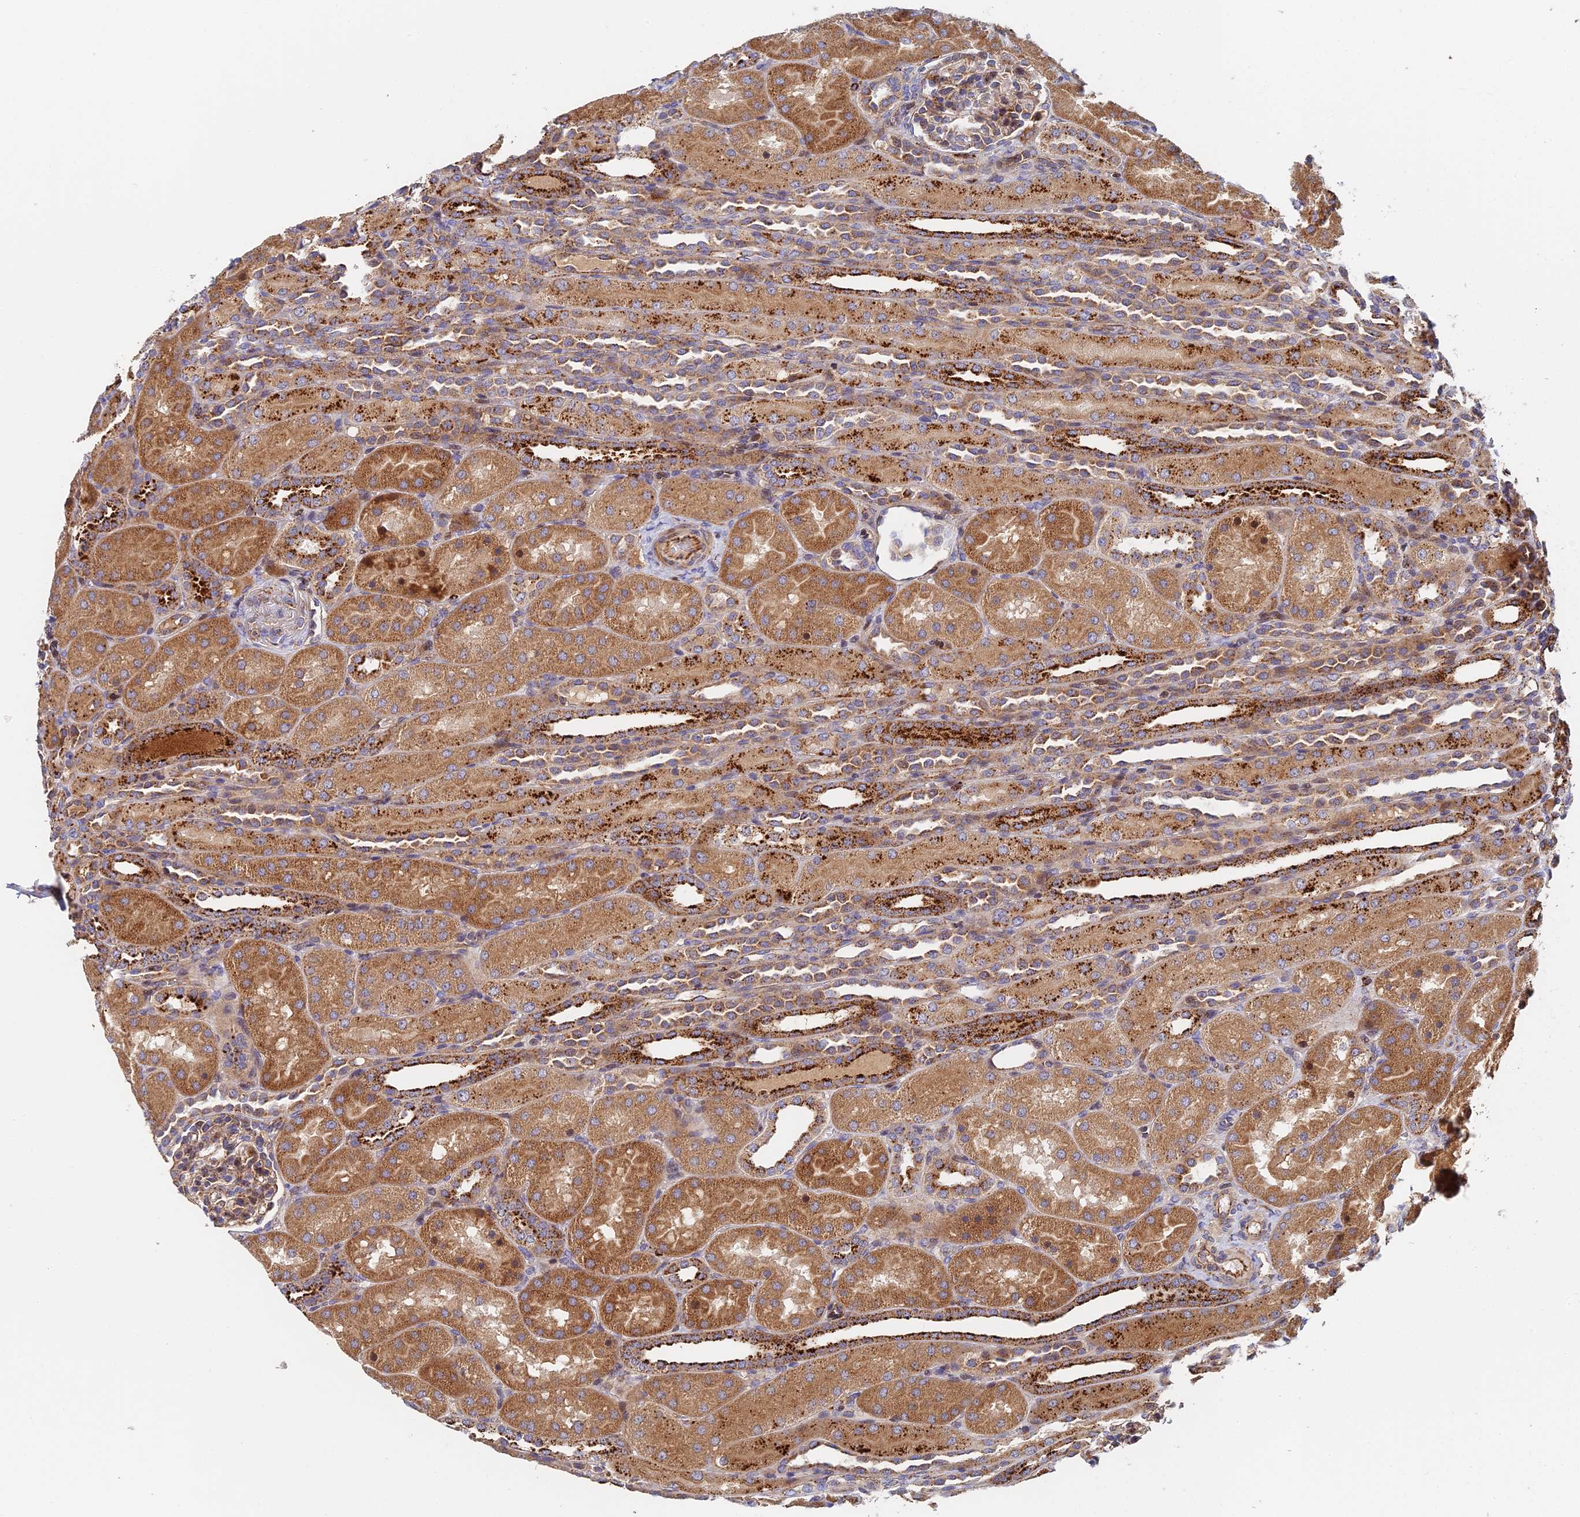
{"staining": {"intensity": "moderate", "quantity": "25%-75%", "location": "cytoplasmic/membranous"}, "tissue": "kidney", "cell_type": "Cells in glomeruli", "image_type": "normal", "snomed": [{"axis": "morphology", "description": "Normal tissue, NOS"}, {"axis": "topography", "description": "Kidney"}], "caption": "Kidney stained with IHC displays moderate cytoplasmic/membranous staining in about 25%-75% of cells in glomeruli. (DAB IHC with brightfield microscopy, high magnification).", "gene": "PPP2R3C", "patient": {"sex": "male", "age": 1}}